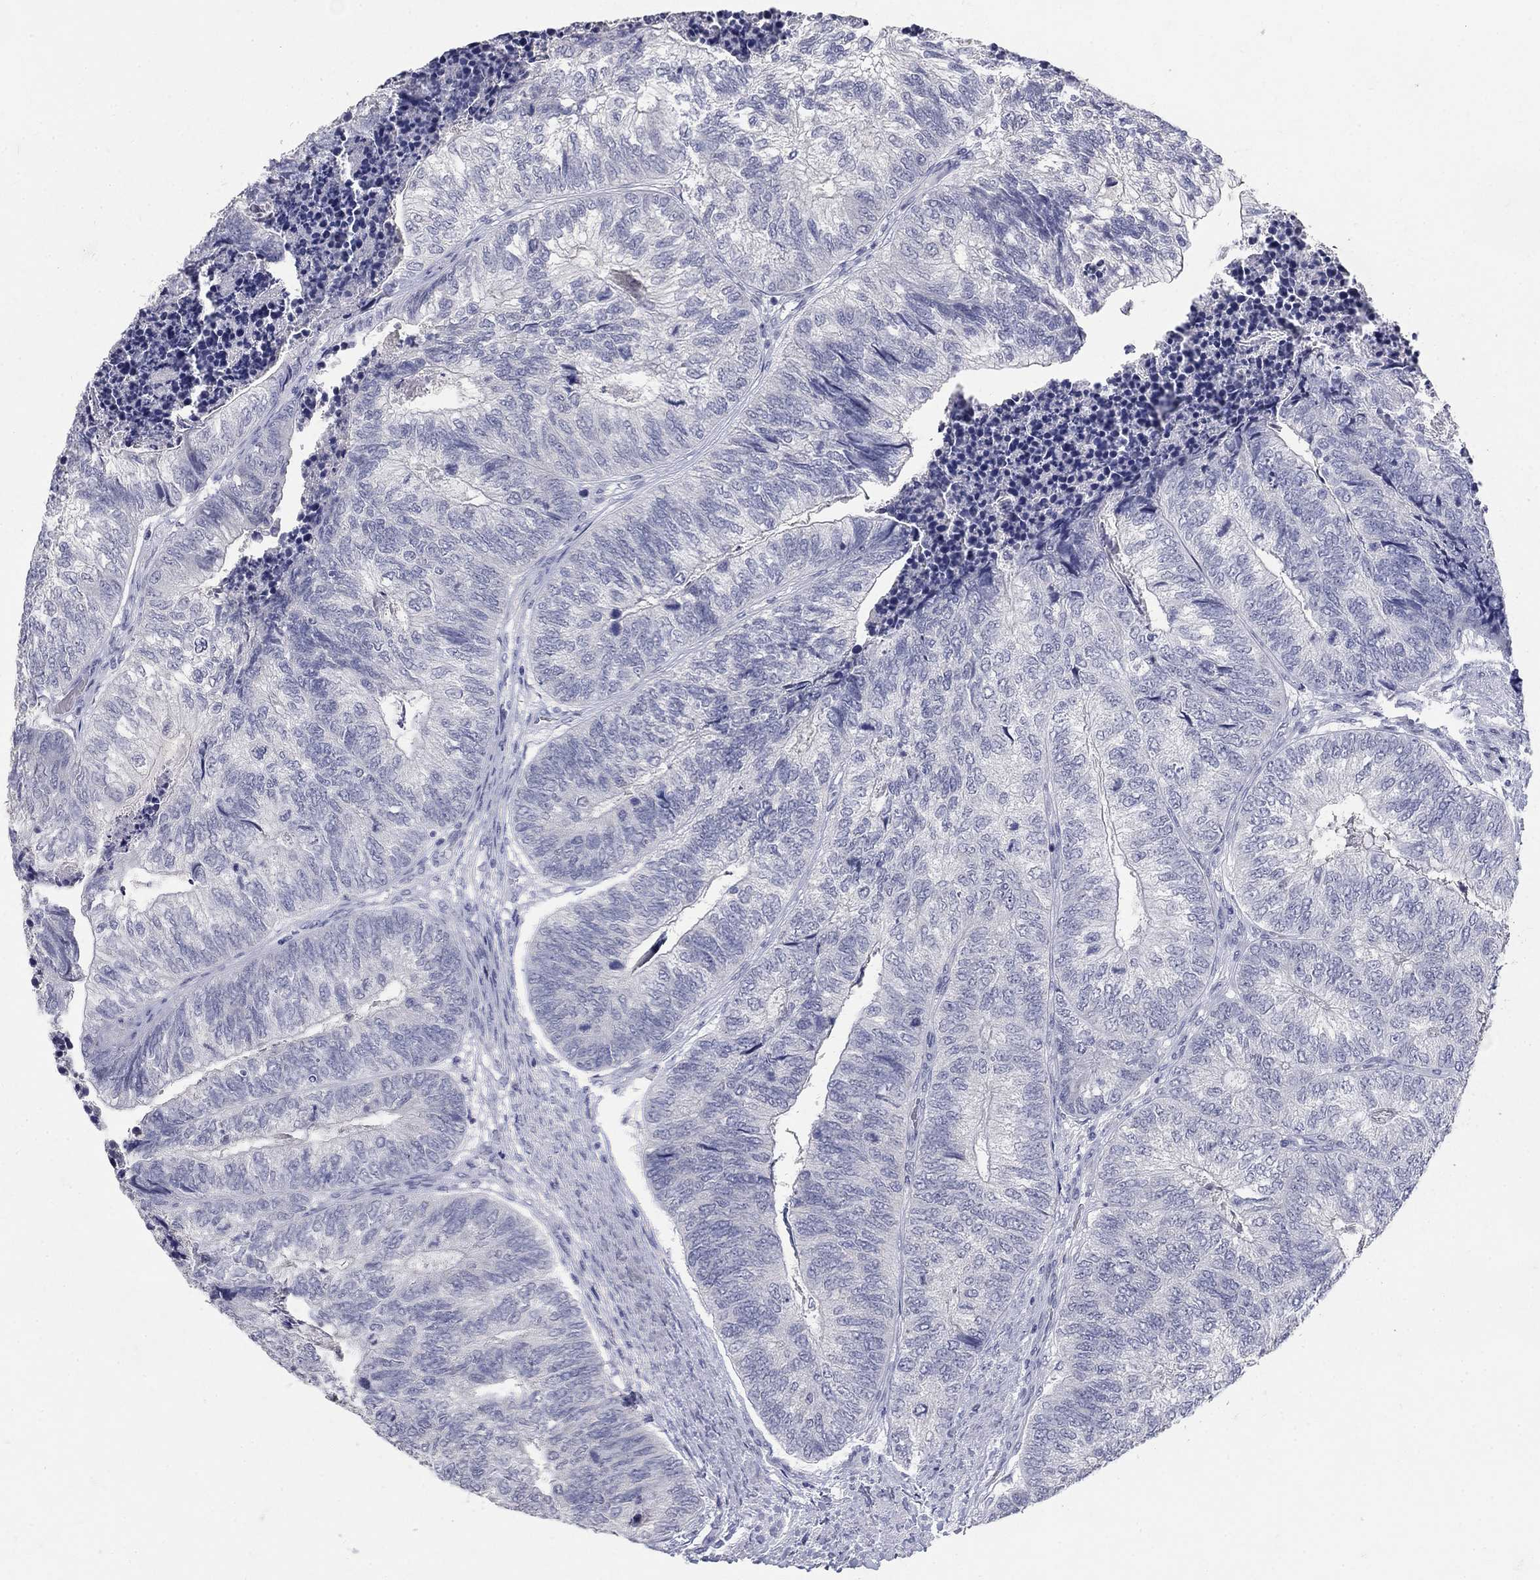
{"staining": {"intensity": "negative", "quantity": "none", "location": "none"}, "tissue": "colorectal cancer", "cell_type": "Tumor cells", "image_type": "cancer", "snomed": [{"axis": "morphology", "description": "Adenocarcinoma, NOS"}, {"axis": "topography", "description": "Colon"}], "caption": "This photomicrograph is of colorectal adenocarcinoma stained with immunohistochemistry to label a protein in brown with the nuclei are counter-stained blue. There is no expression in tumor cells.", "gene": "ELAVL4", "patient": {"sex": "female", "age": 67}}